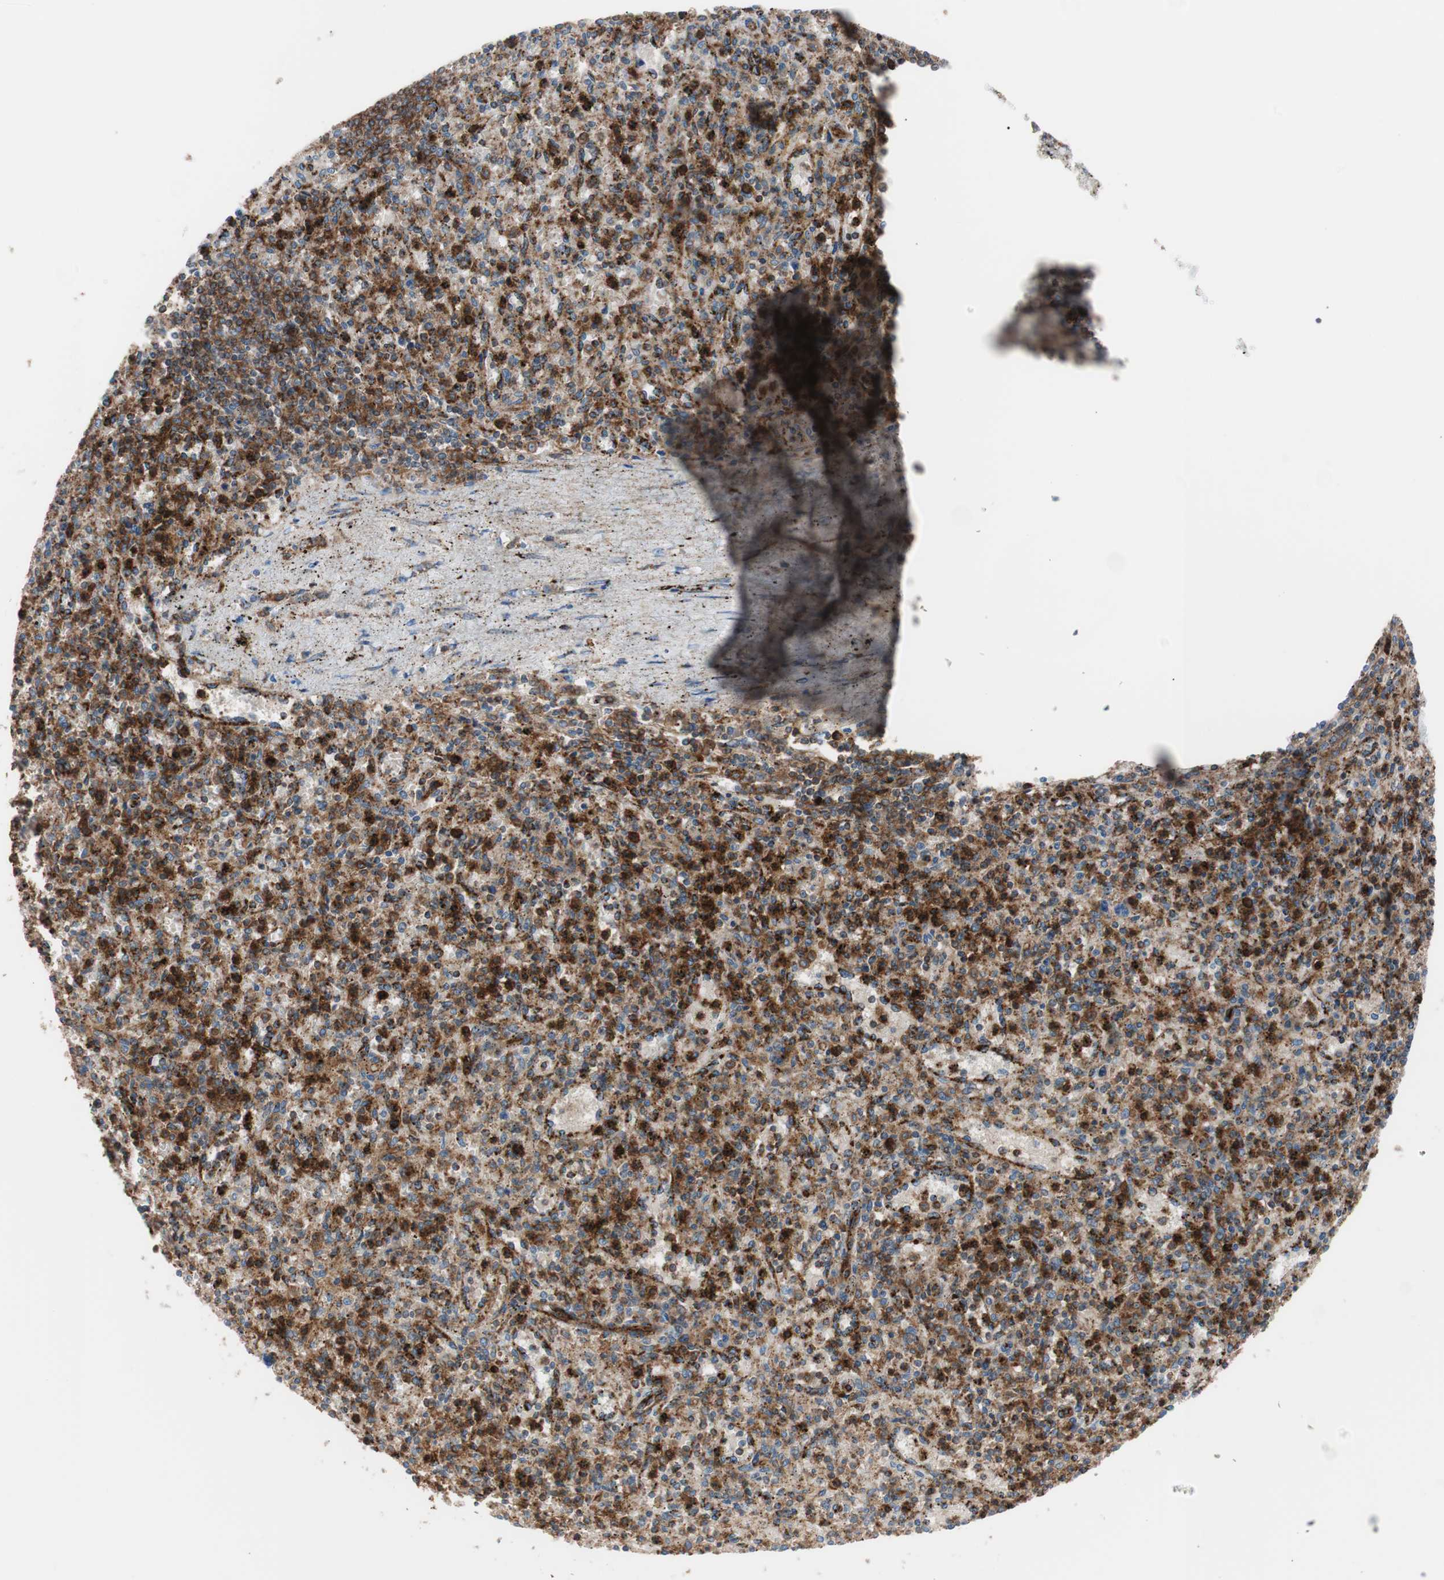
{"staining": {"intensity": "strong", "quantity": ">75%", "location": "cytoplasmic/membranous"}, "tissue": "spleen", "cell_type": "Cells in red pulp", "image_type": "normal", "snomed": [{"axis": "morphology", "description": "Normal tissue, NOS"}, {"axis": "topography", "description": "Spleen"}], "caption": "Immunohistochemistry staining of benign spleen, which reveals high levels of strong cytoplasmic/membranous positivity in approximately >75% of cells in red pulp indicating strong cytoplasmic/membranous protein staining. The staining was performed using DAB (3,3'-diaminobenzidine) (brown) for protein detection and nuclei were counterstained in hematoxylin (blue).", "gene": "FLOT2", "patient": {"sex": "male", "age": 72}}